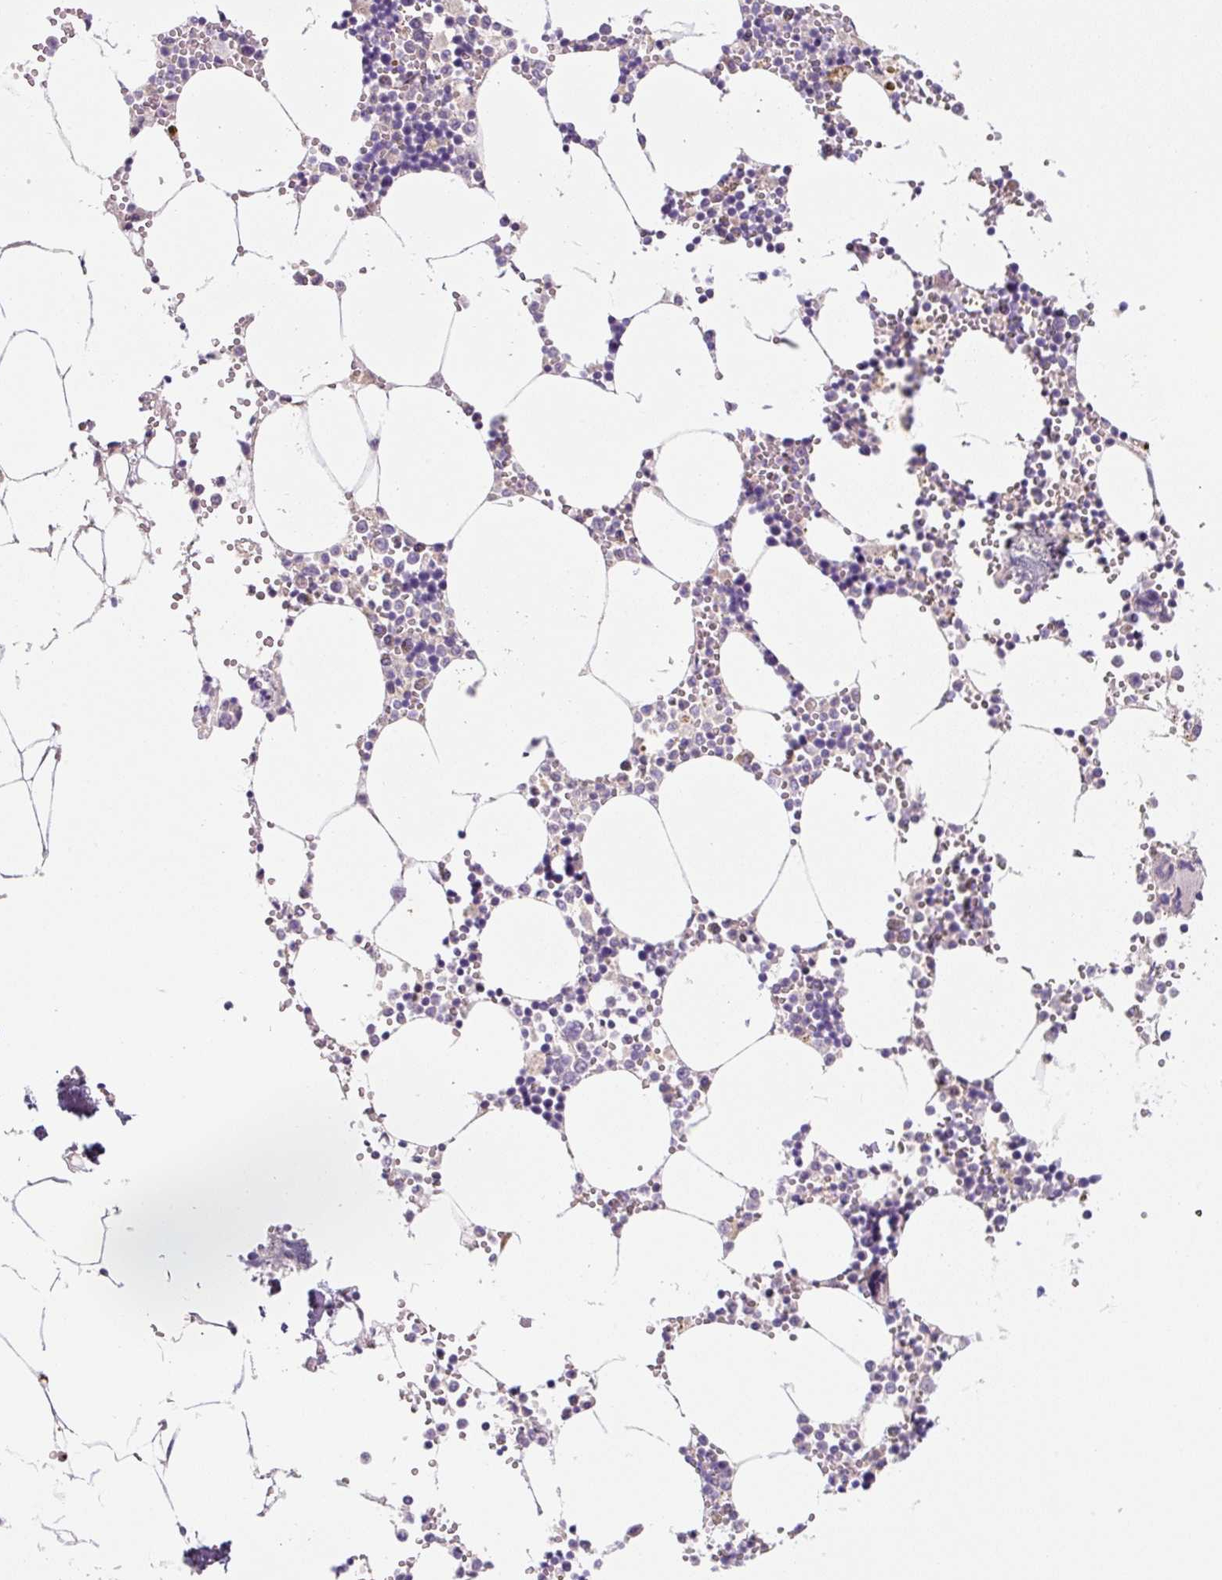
{"staining": {"intensity": "negative", "quantity": "none", "location": "none"}, "tissue": "bone marrow", "cell_type": "Hematopoietic cells", "image_type": "normal", "snomed": [{"axis": "morphology", "description": "Normal tissue, NOS"}, {"axis": "topography", "description": "Bone marrow"}], "caption": "Hematopoietic cells show no significant expression in unremarkable bone marrow. Brightfield microscopy of IHC stained with DAB (3,3'-diaminobenzidine) (brown) and hematoxylin (blue), captured at high magnification.", "gene": "PRKAA2", "patient": {"sex": "male", "age": 54}}